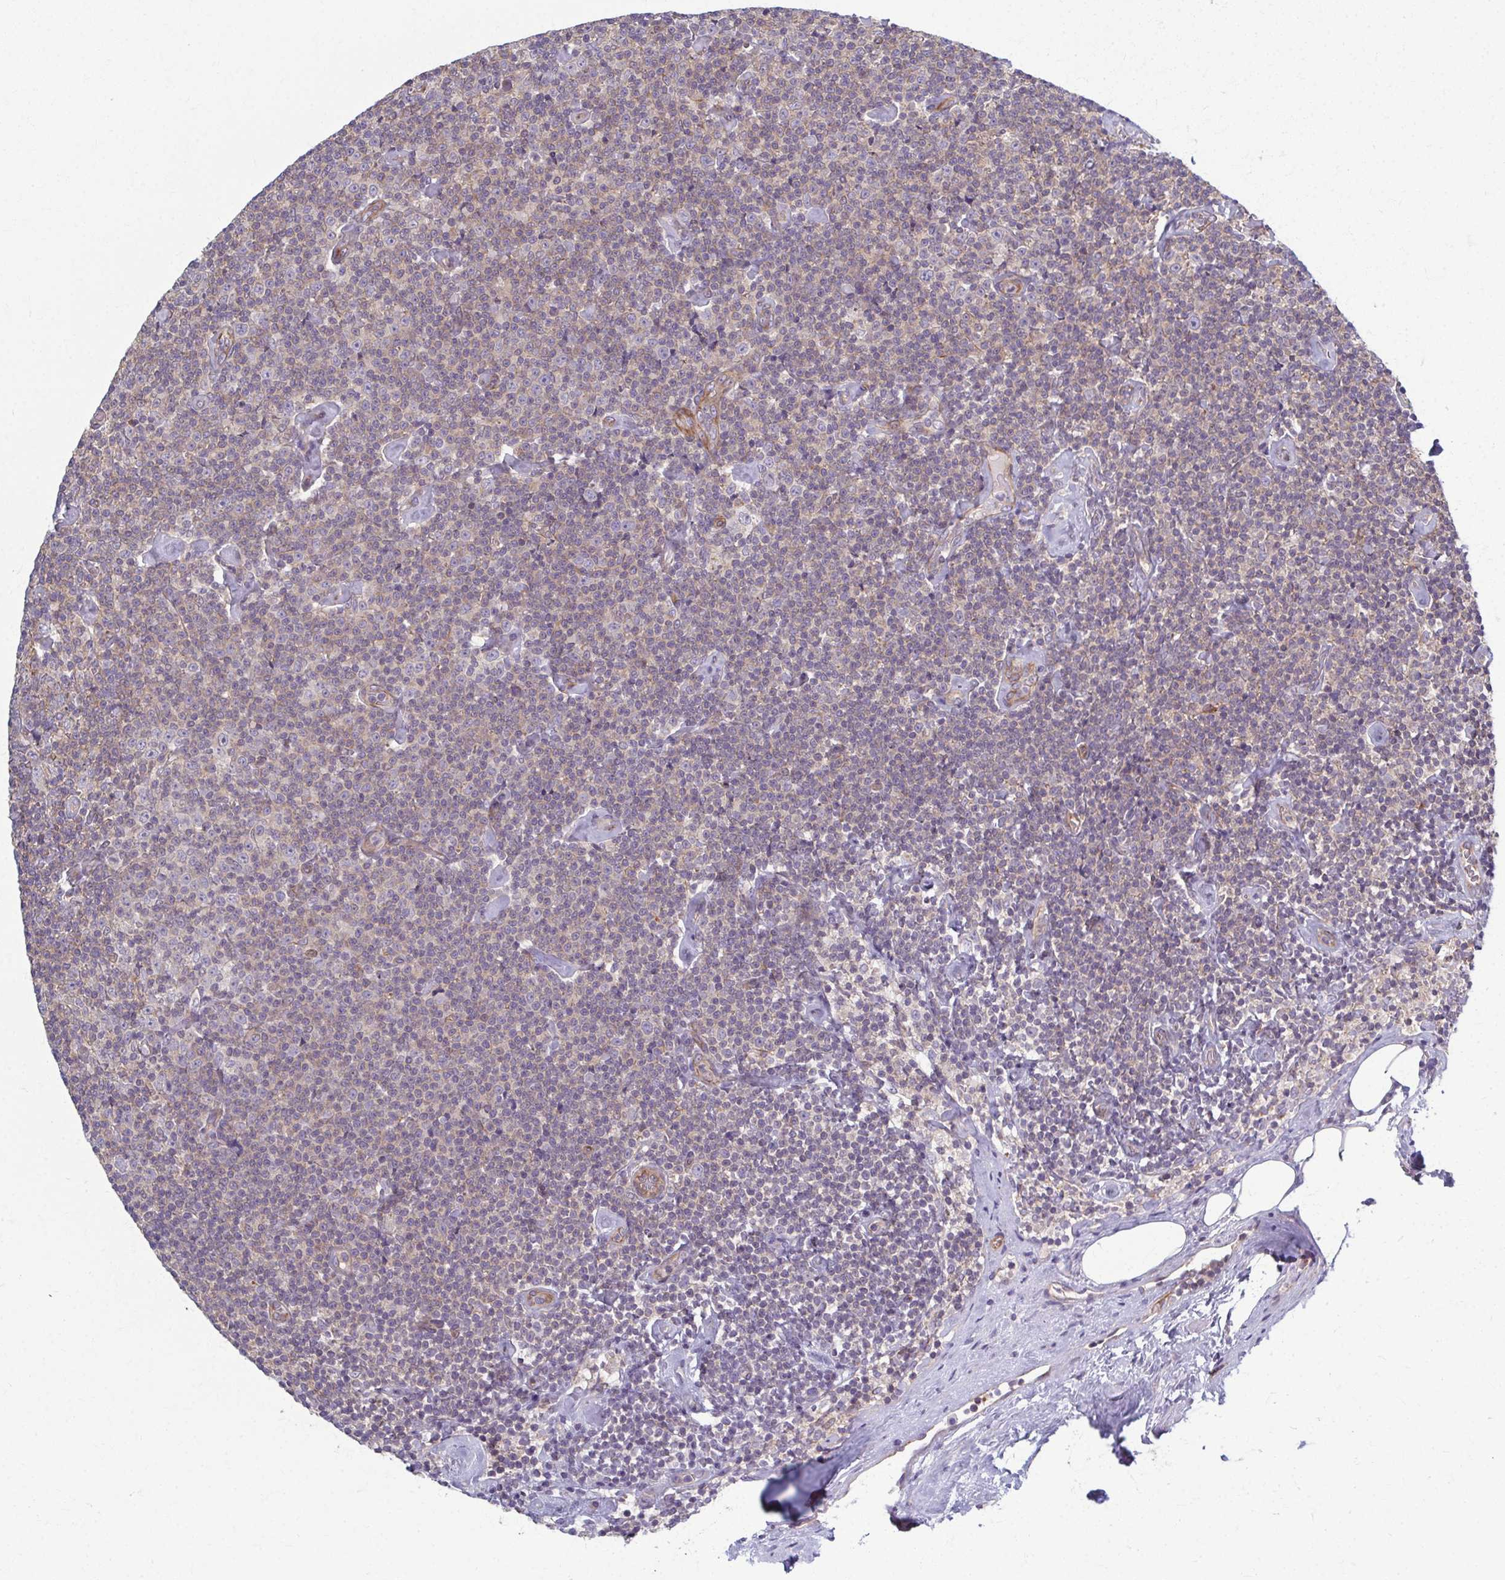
{"staining": {"intensity": "weak", "quantity": "<25%", "location": "cytoplasmic/membranous"}, "tissue": "lymphoma", "cell_type": "Tumor cells", "image_type": "cancer", "snomed": [{"axis": "morphology", "description": "Malignant lymphoma, non-Hodgkin's type, Low grade"}, {"axis": "topography", "description": "Lymph node"}], "caption": "Tumor cells show no significant protein staining in lymphoma. (Stains: DAB (3,3'-diaminobenzidine) IHC with hematoxylin counter stain, Microscopy: brightfield microscopy at high magnification).", "gene": "EID2B", "patient": {"sex": "male", "age": 81}}